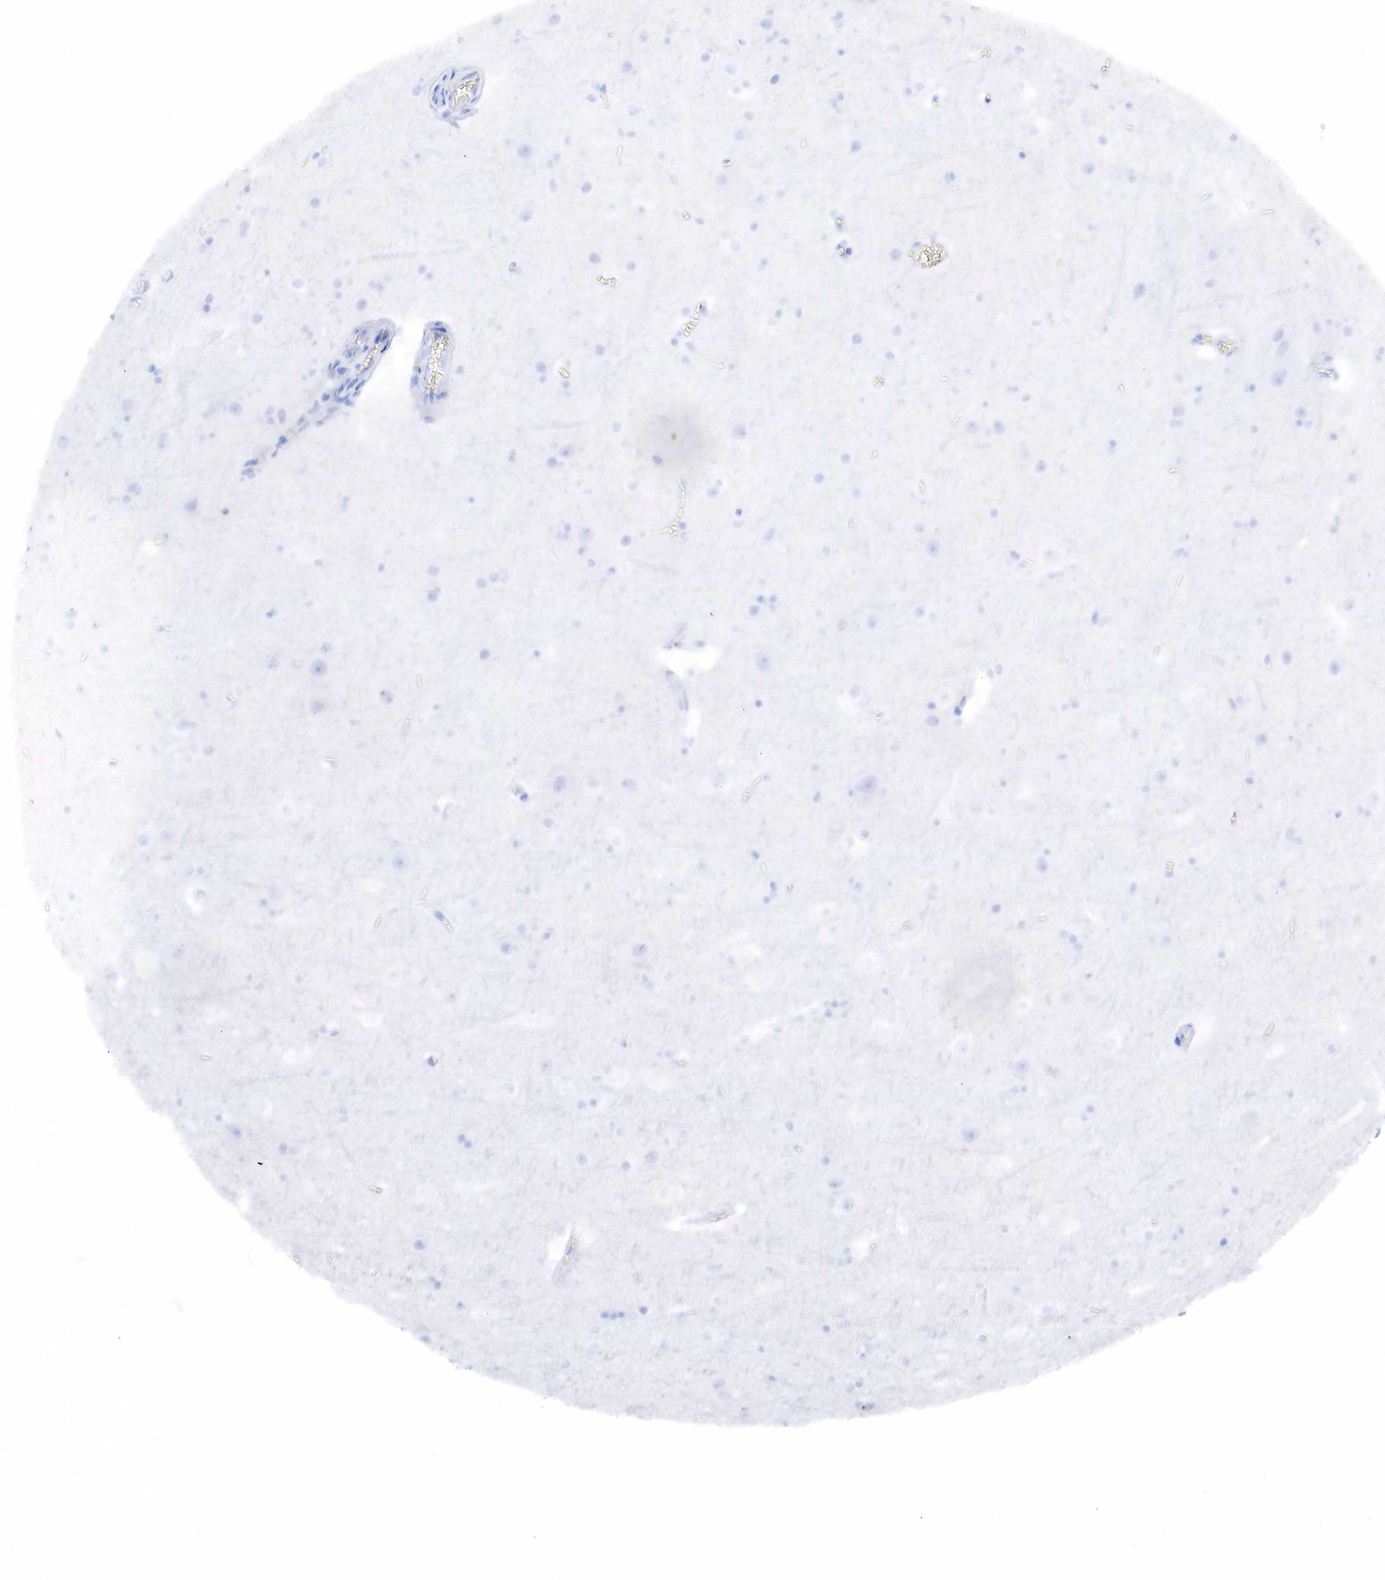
{"staining": {"intensity": "negative", "quantity": "none", "location": "none"}, "tissue": "cerebral cortex", "cell_type": "Endothelial cells", "image_type": "normal", "snomed": [{"axis": "morphology", "description": "Normal tissue, NOS"}, {"axis": "topography", "description": "Cerebral cortex"}], "caption": "Immunohistochemistry photomicrograph of unremarkable cerebral cortex stained for a protein (brown), which reveals no positivity in endothelial cells.", "gene": "CD79A", "patient": {"sex": "male", "age": 45}}